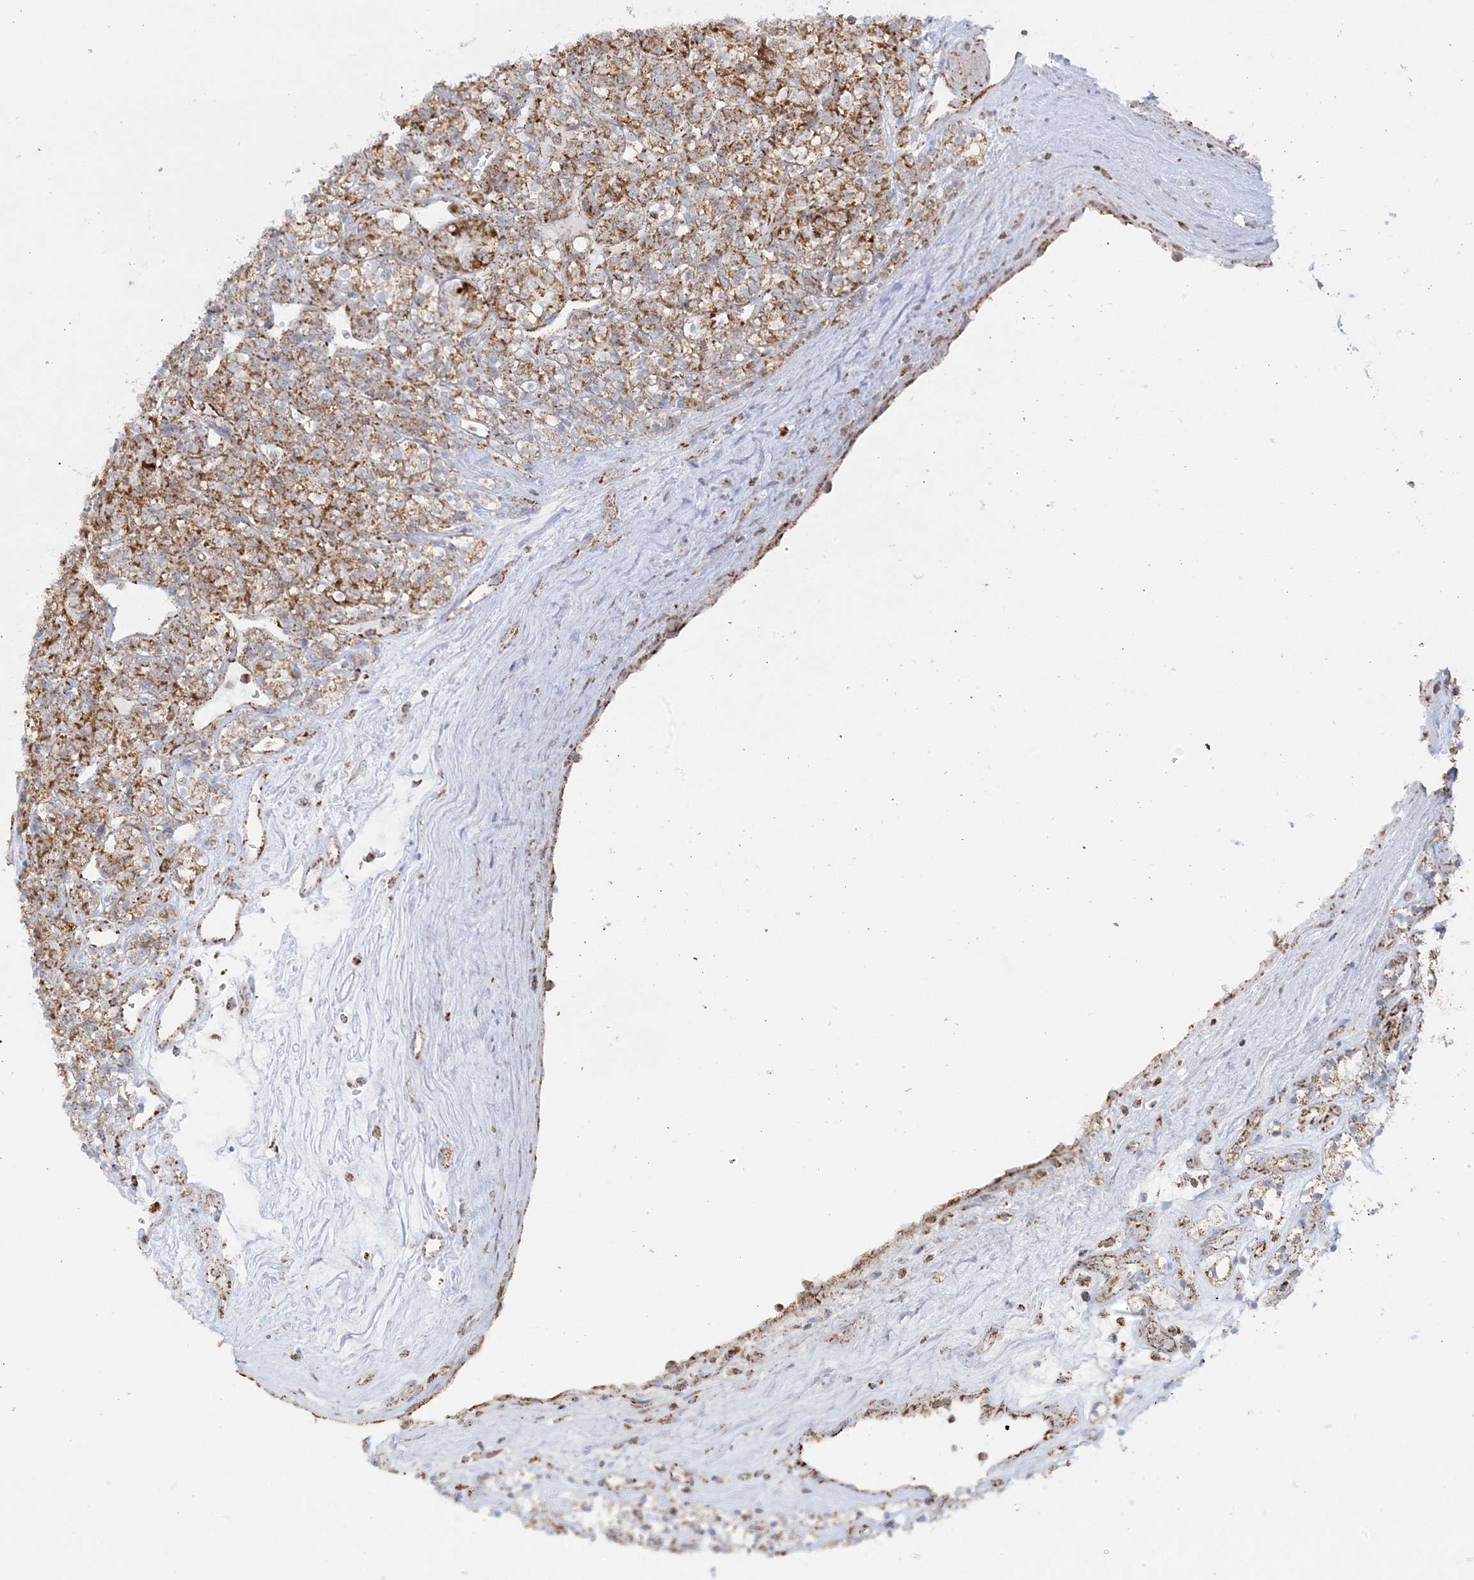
{"staining": {"intensity": "moderate", "quantity": ">75%", "location": "cytoplasmic/membranous"}, "tissue": "renal cancer", "cell_type": "Tumor cells", "image_type": "cancer", "snomed": [{"axis": "morphology", "description": "Adenocarcinoma, NOS"}, {"axis": "topography", "description": "Kidney"}], "caption": "This photomicrograph reveals immunohistochemistry staining of renal adenocarcinoma, with medium moderate cytoplasmic/membranous expression in about >75% of tumor cells.", "gene": "MRPS36", "patient": {"sex": "male", "age": 77}}